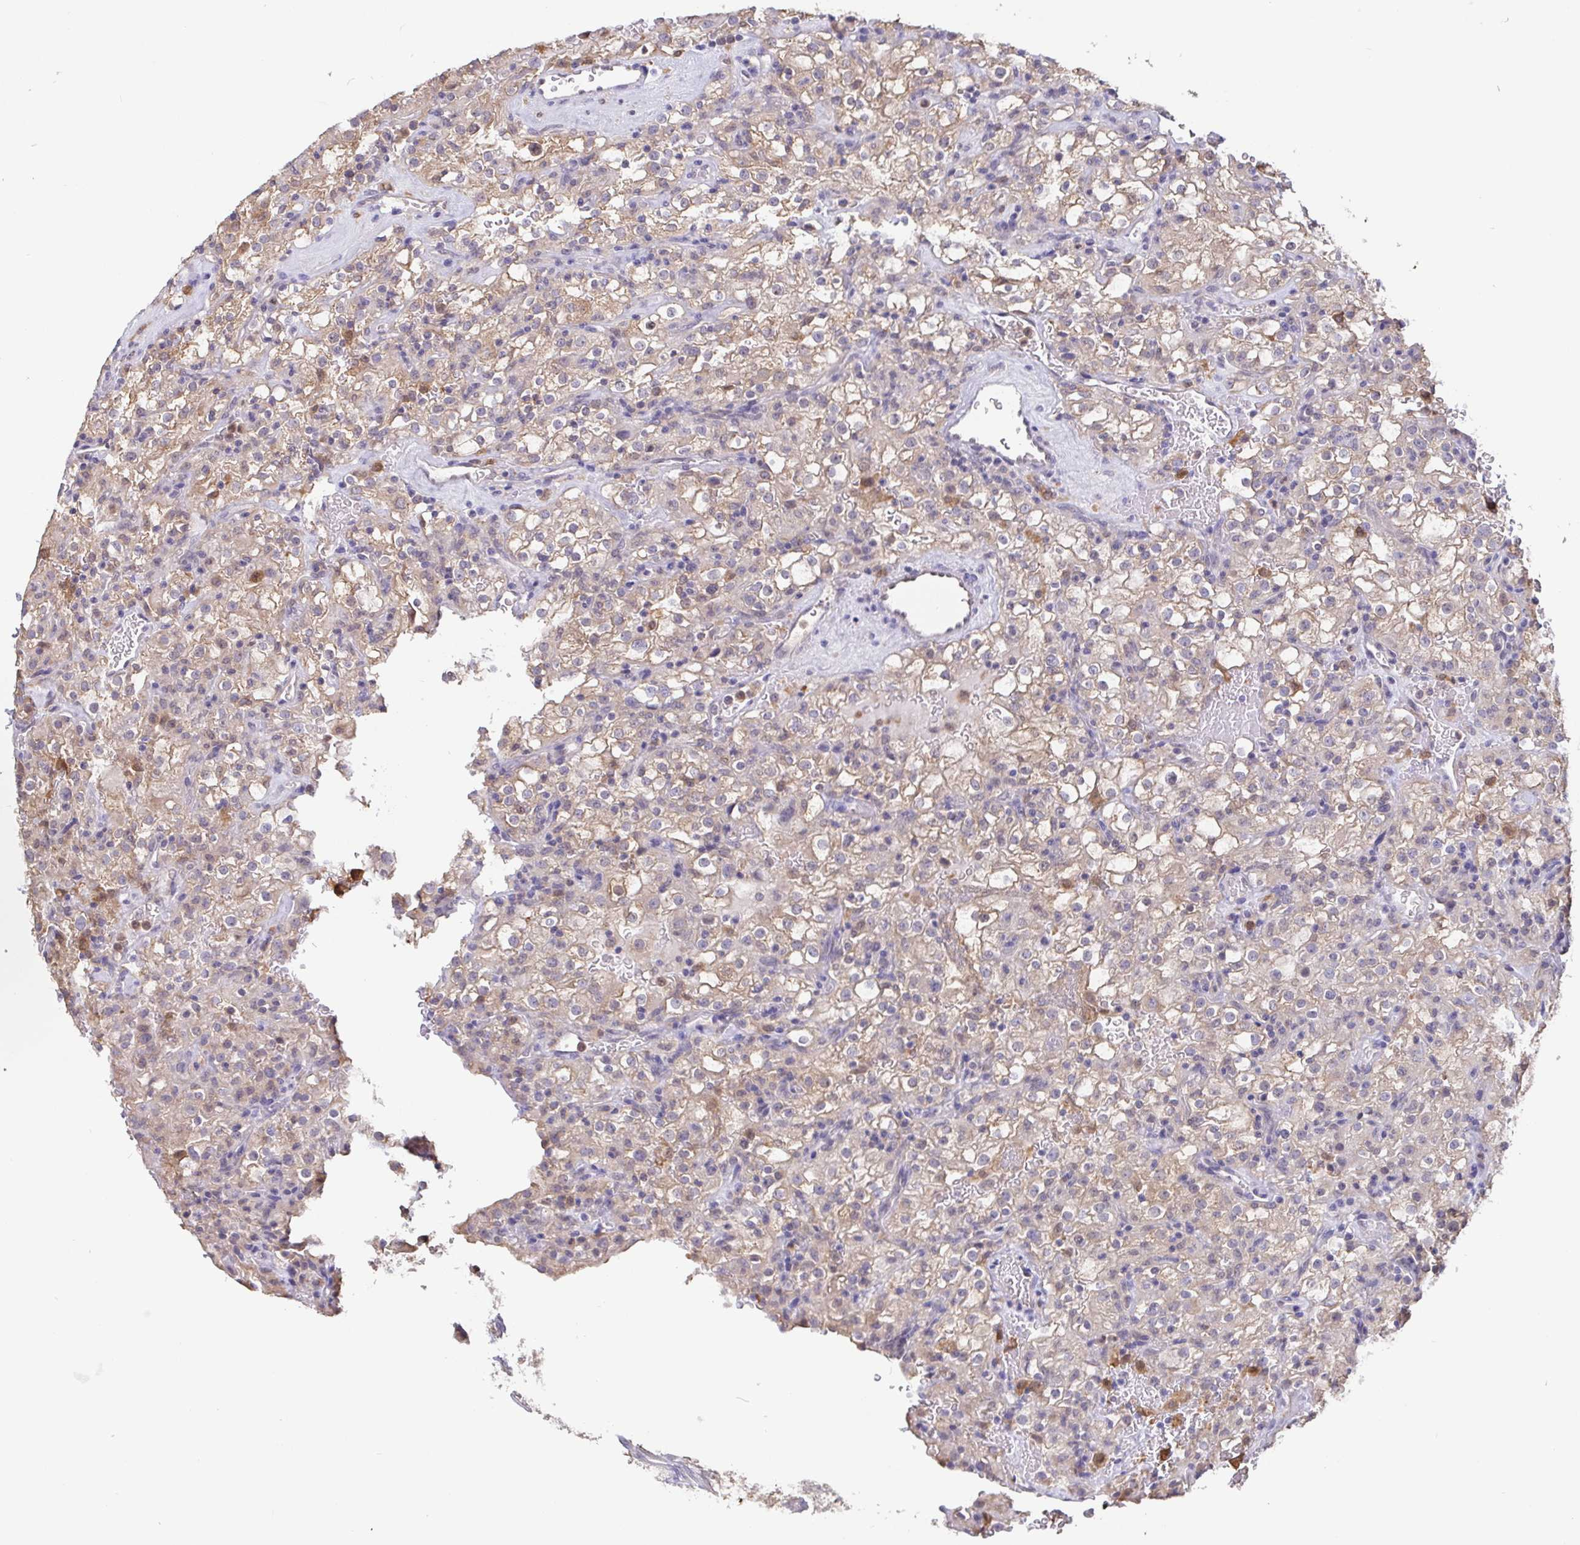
{"staining": {"intensity": "weak", "quantity": "<25%", "location": "cytoplasmic/membranous"}, "tissue": "renal cancer", "cell_type": "Tumor cells", "image_type": "cancer", "snomed": [{"axis": "morphology", "description": "Adenocarcinoma, NOS"}, {"axis": "topography", "description": "Kidney"}], "caption": "Renal cancer (adenocarcinoma) was stained to show a protein in brown. There is no significant staining in tumor cells.", "gene": "IDH1", "patient": {"sex": "female", "age": 74}}